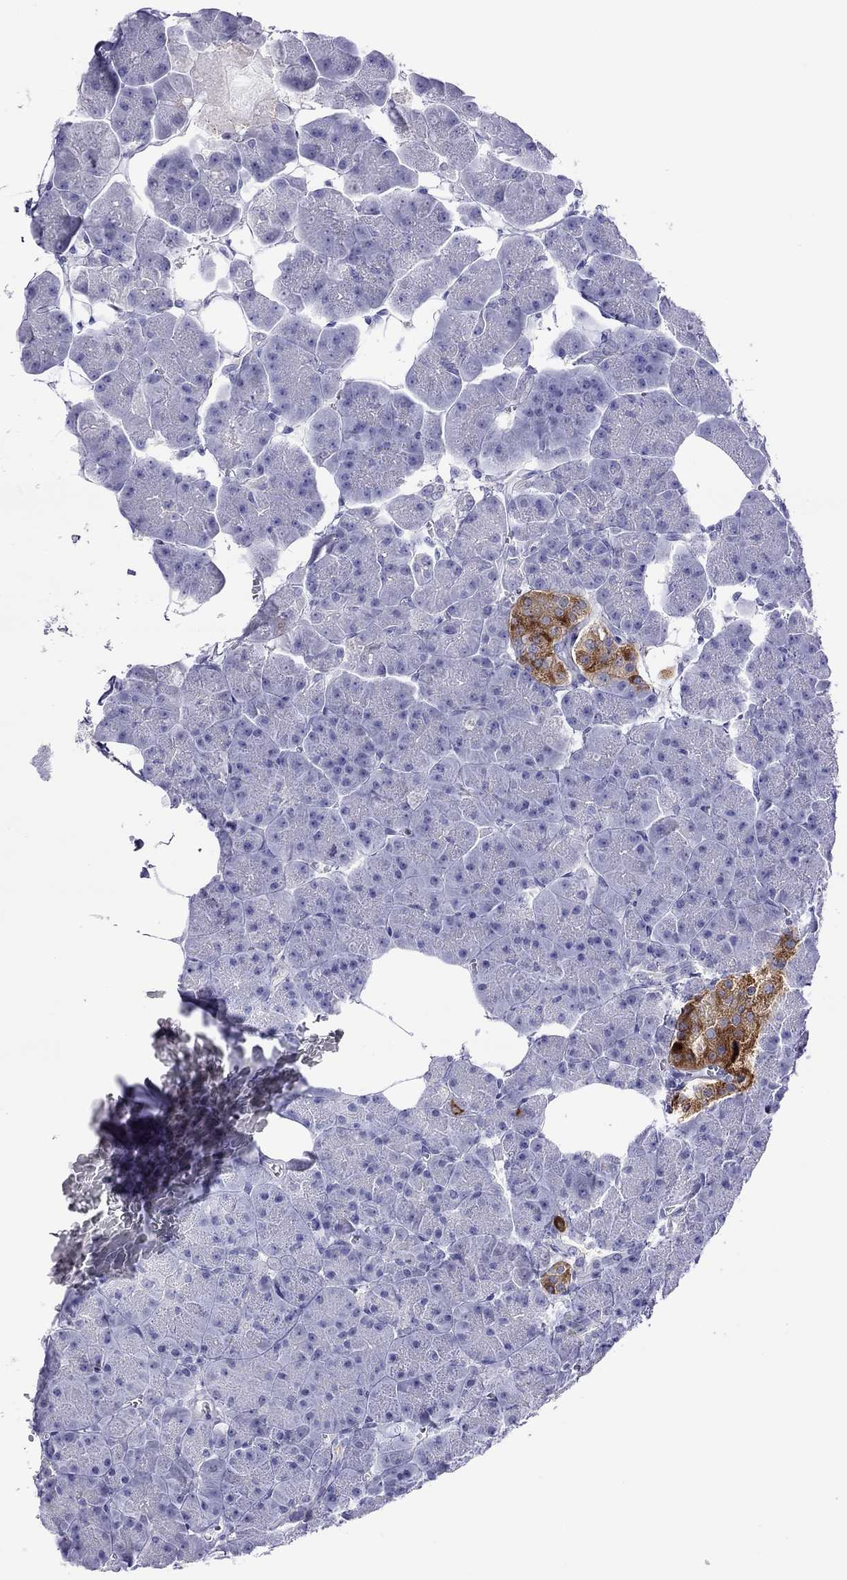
{"staining": {"intensity": "negative", "quantity": "none", "location": "none"}, "tissue": "pancreas", "cell_type": "Exocrine glandular cells", "image_type": "normal", "snomed": [{"axis": "morphology", "description": "Normal tissue, NOS"}, {"axis": "topography", "description": "Adipose tissue"}, {"axis": "topography", "description": "Pancreas"}, {"axis": "topography", "description": "Peripheral nerve tissue"}], "caption": "This is an immunohistochemistry (IHC) histopathology image of normal human pancreas. There is no staining in exocrine glandular cells.", "gene": "SLC30A8", "patient": {"sex": "female", "age": 58}}